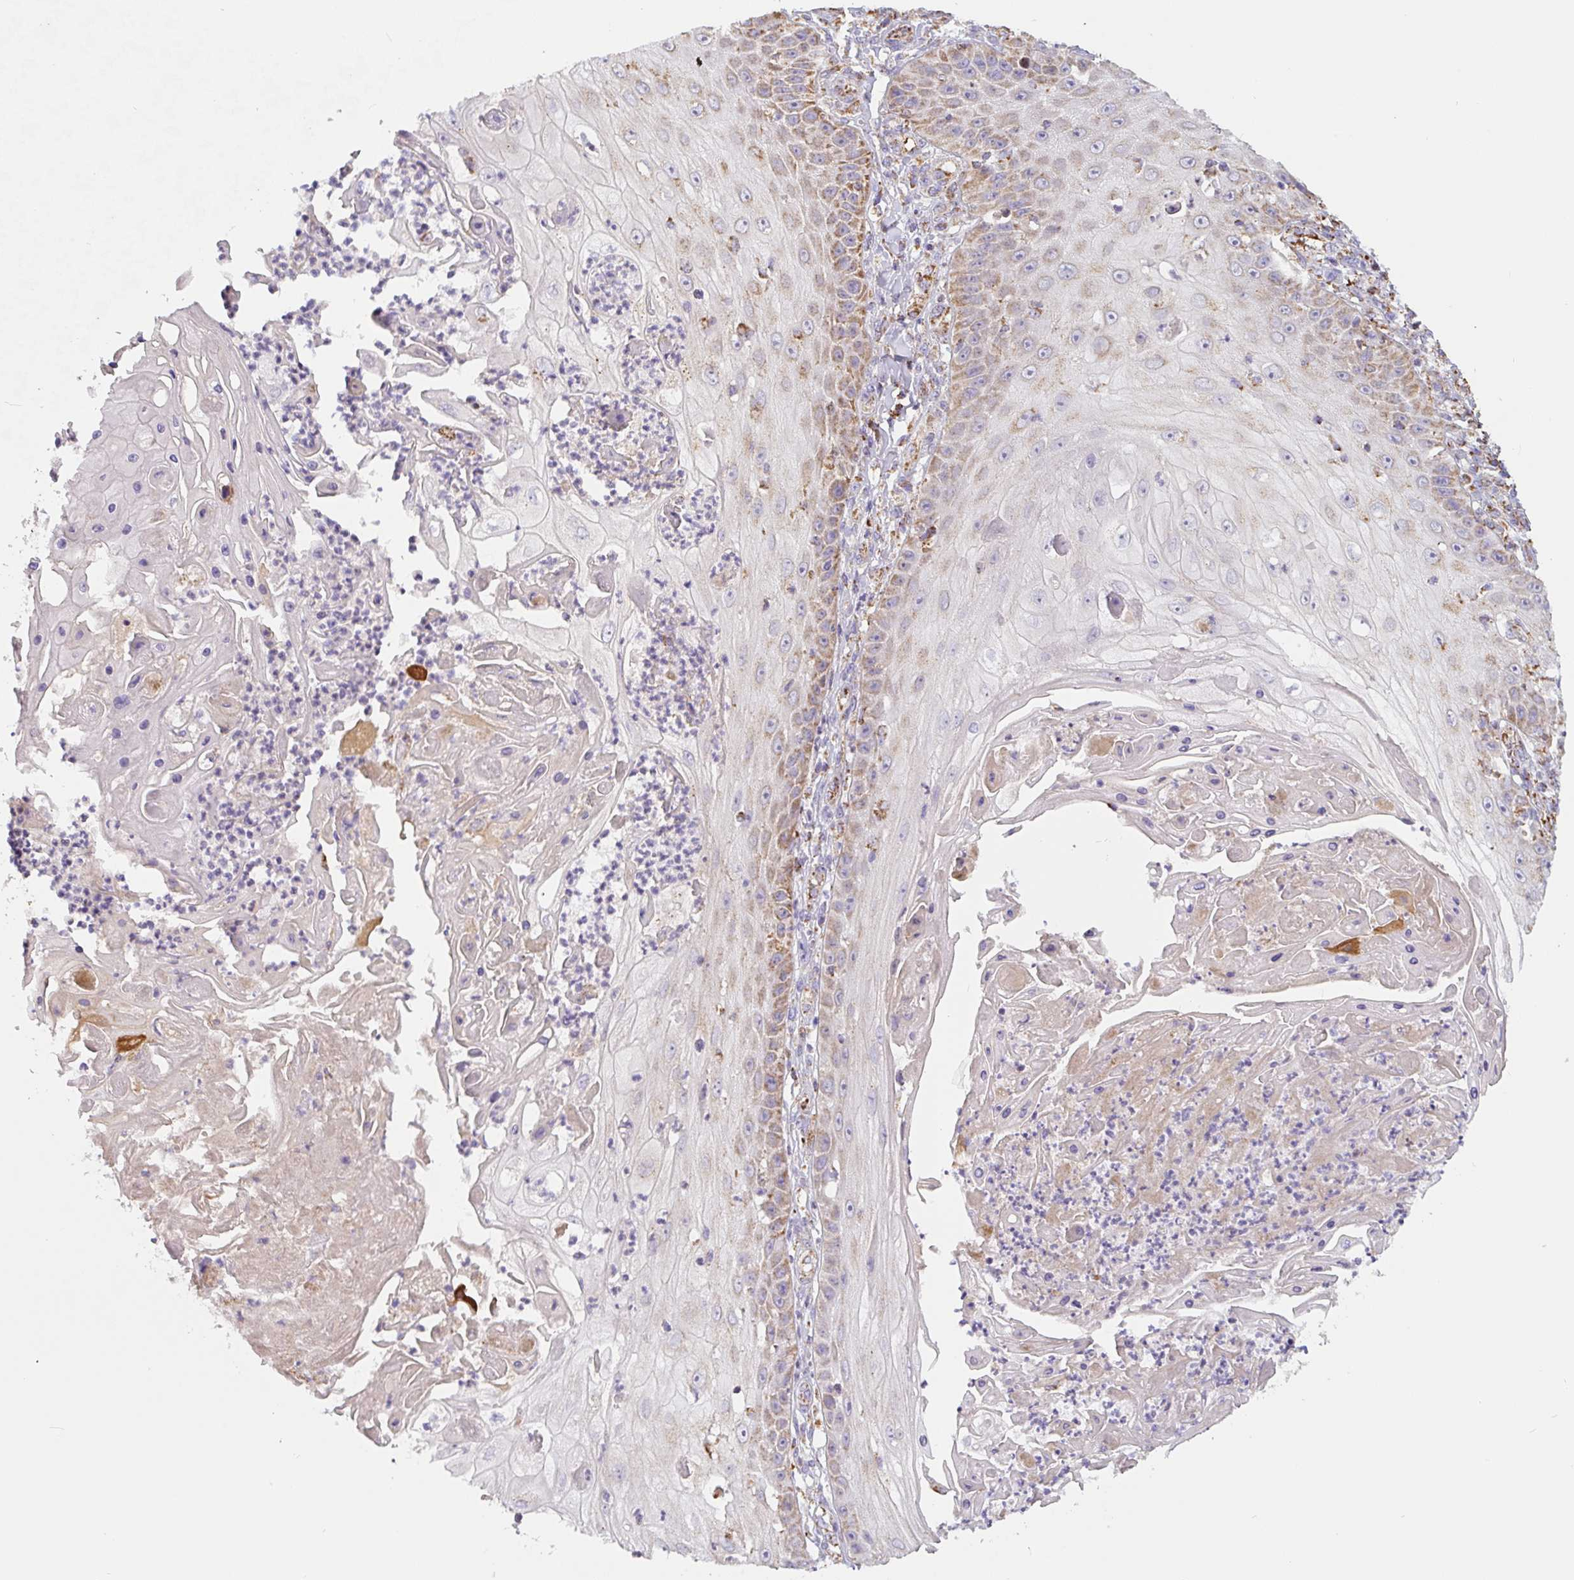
{"staining": {"intensity": "moderate", "quantity": "25%-75%", "location": "cytoplasmic/membranous"}, "tissue": "skin cancer", "cell_type": "Tumor cells", "image_type": "cancer", "snomed": [{"axis": "morphology", "description": "Squamous cell carcinoma, NOS"}, {"axis": "topography", "description": "Skin"}], "caption": "Protein positivity by immunohistochemistry shows moderate cytoplasmic/membranous staining in about 25%-75% of tumor cells in skin squamous cell carcinoma.", "gene": "MT-CO2", "patient": {"sex": "male", "age": 70}}